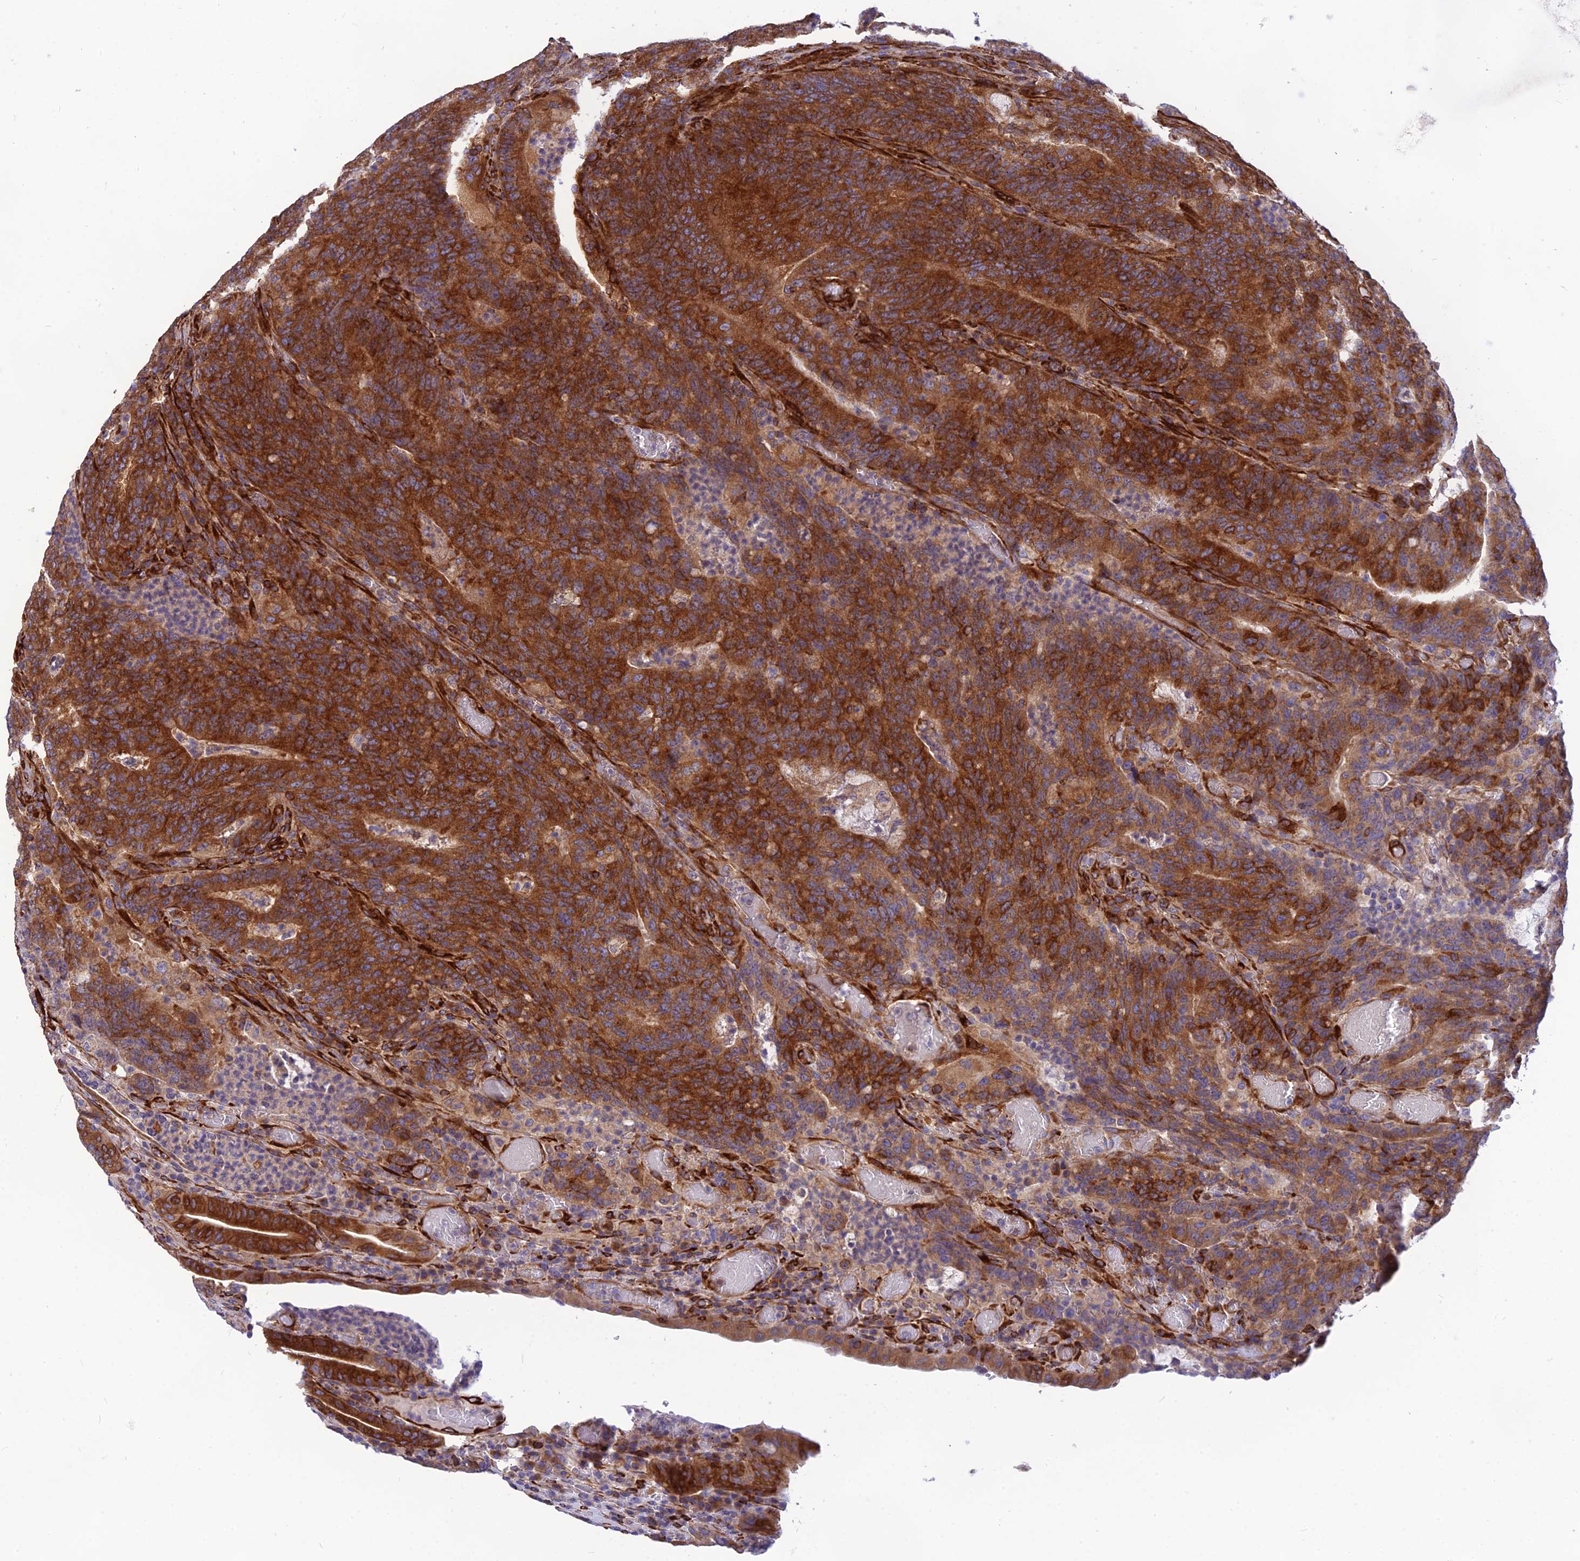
{"staining": {"intensity": "strong", "quantity": ">75%", "location": "cytoplasmic/membranous"}, "tissue": "colorectal cancer", "cell_type": "Tumor cells", "image_type": "cancer", "snomed": [{"axis": "morphology", "description": "Normal tissue, NOS"}, {"axis": "morphology", "description": "Adenocarcinoma, NOS"}, {"axis": "topography", "description": "Colon"}], "caption": "A brown stain shows strong cytoplasmic/membranous positivity of a protein in human colorectal cancer tumor cells. Immunohistochemistry stains the protein of interest in brown and the nuclei are stained blue.", "gene": "PTCD2", "patient": {"sex": "female", "age": 75}}